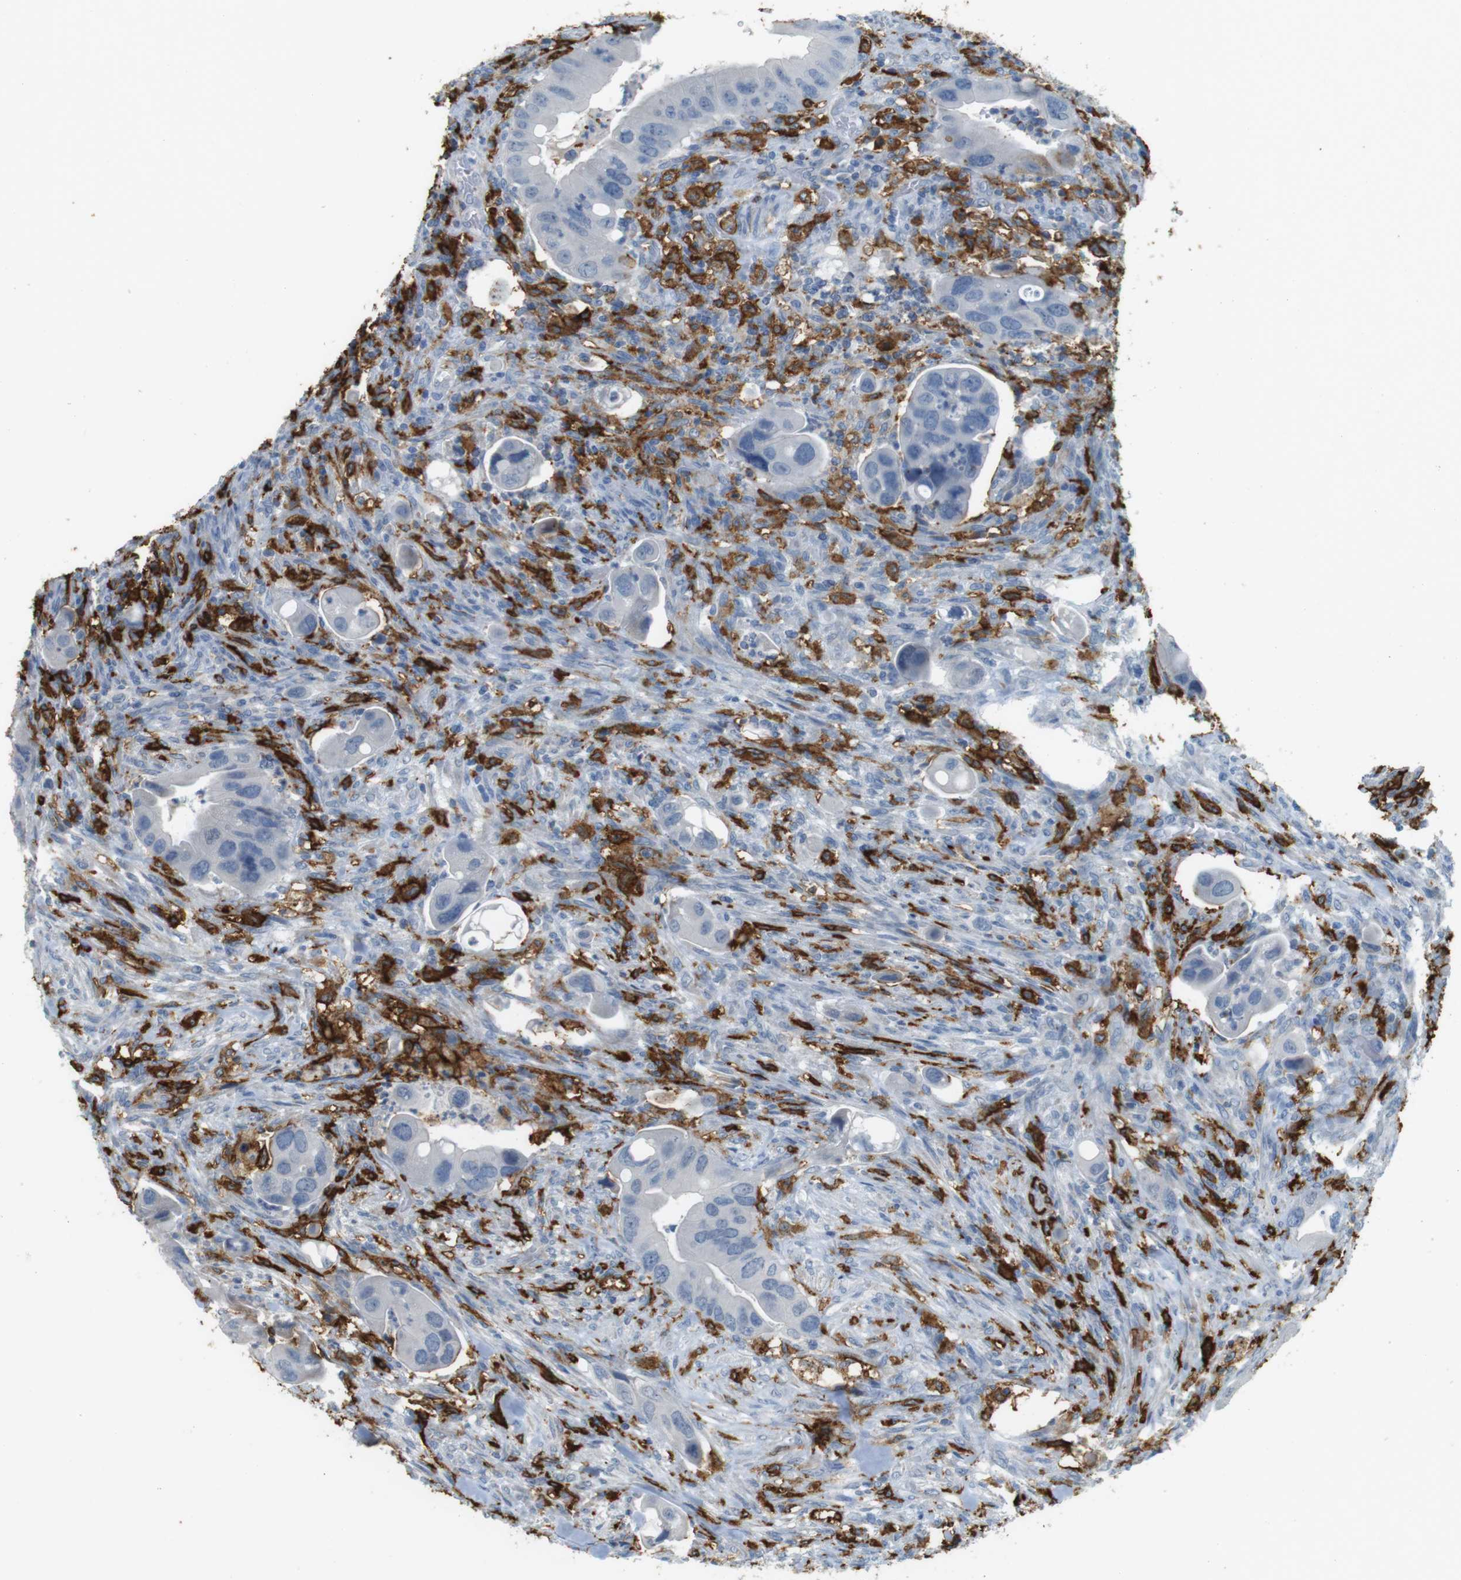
{"staining": {"intensity": "negative", "quantity": "none", "location": "none"}, "tissue": "colorectal cancer", "cell_type": "Tumor cells", "image_type": "cancer", "snomed": [{"axis": "morphology", "description": "Adenocarcinoma, NOS"}, {"axis": "topography", "description": "Rectum"}], "caption": "An immunohistochemistry histopathology image of adenocarcinoma (colorectal) is shown. There is no staining in tumor cells of adenocarcinoma (colorectal).", "gene": "HLA-DRA", "patient": {"sex": "female", "age": 57}}